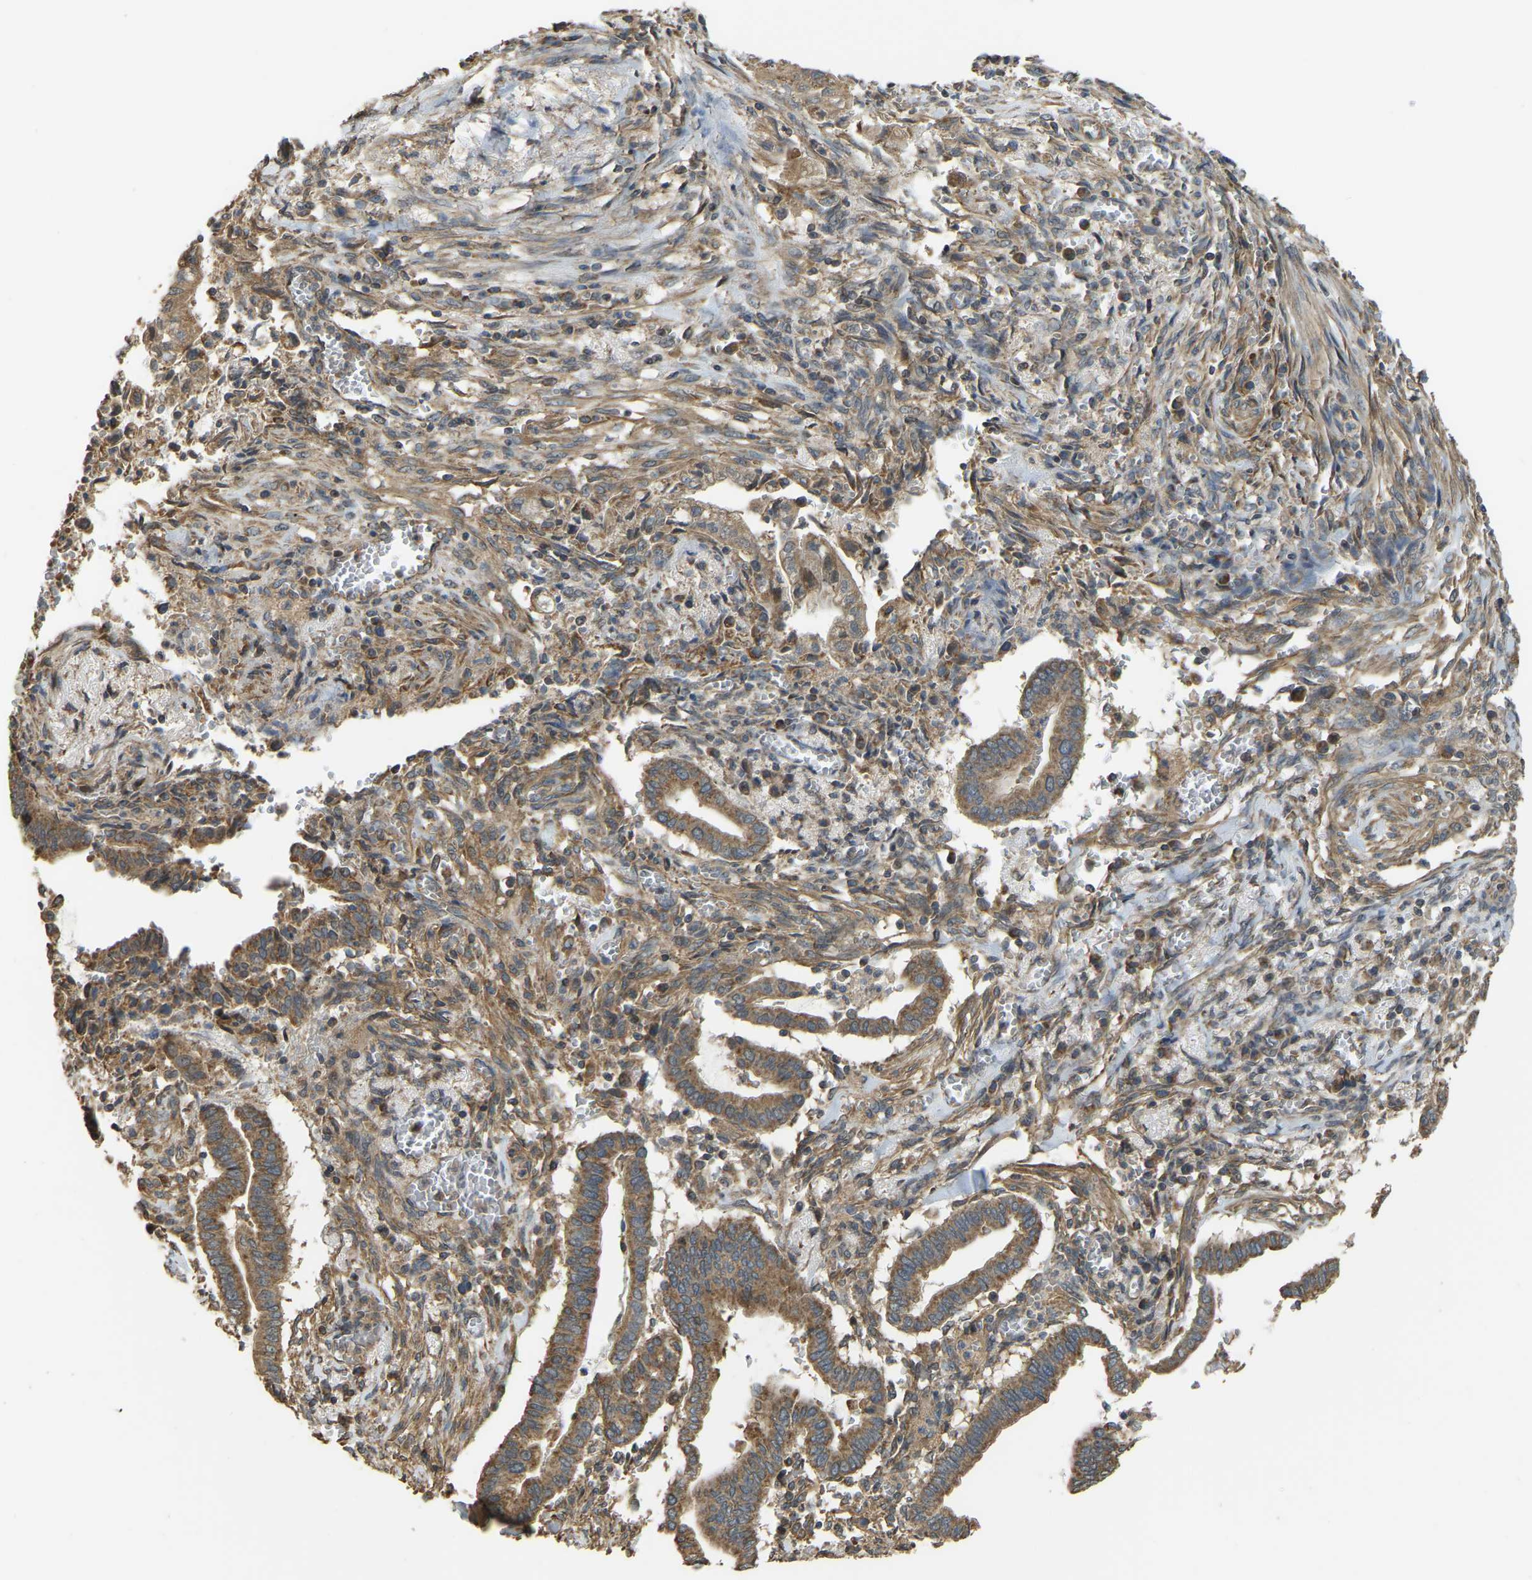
{"staining": {"intensity": "moderate", "quantity": ">75%", "location": "cytoplasmic/membranous"}, "tissue": "cervical cancer", "cell_type": "Tumor cells", "image_type": "cancer", "snomed": [{"axis": "morphology", "description": "Adenocarcinoma, NOS"}, {"axis": "topography", "description": "Cervix"}], "caption": "This micrograph displays cervical cancer (adenocarcinoma) stained with IHC to label a protein in brown. The cytoplasmic/membranous of tumor cells show moderate positivity for the protein. Nuclei are counter-stained blue.", "gene": "GNG2", "patient": {"sex": "female", "age": 44}}